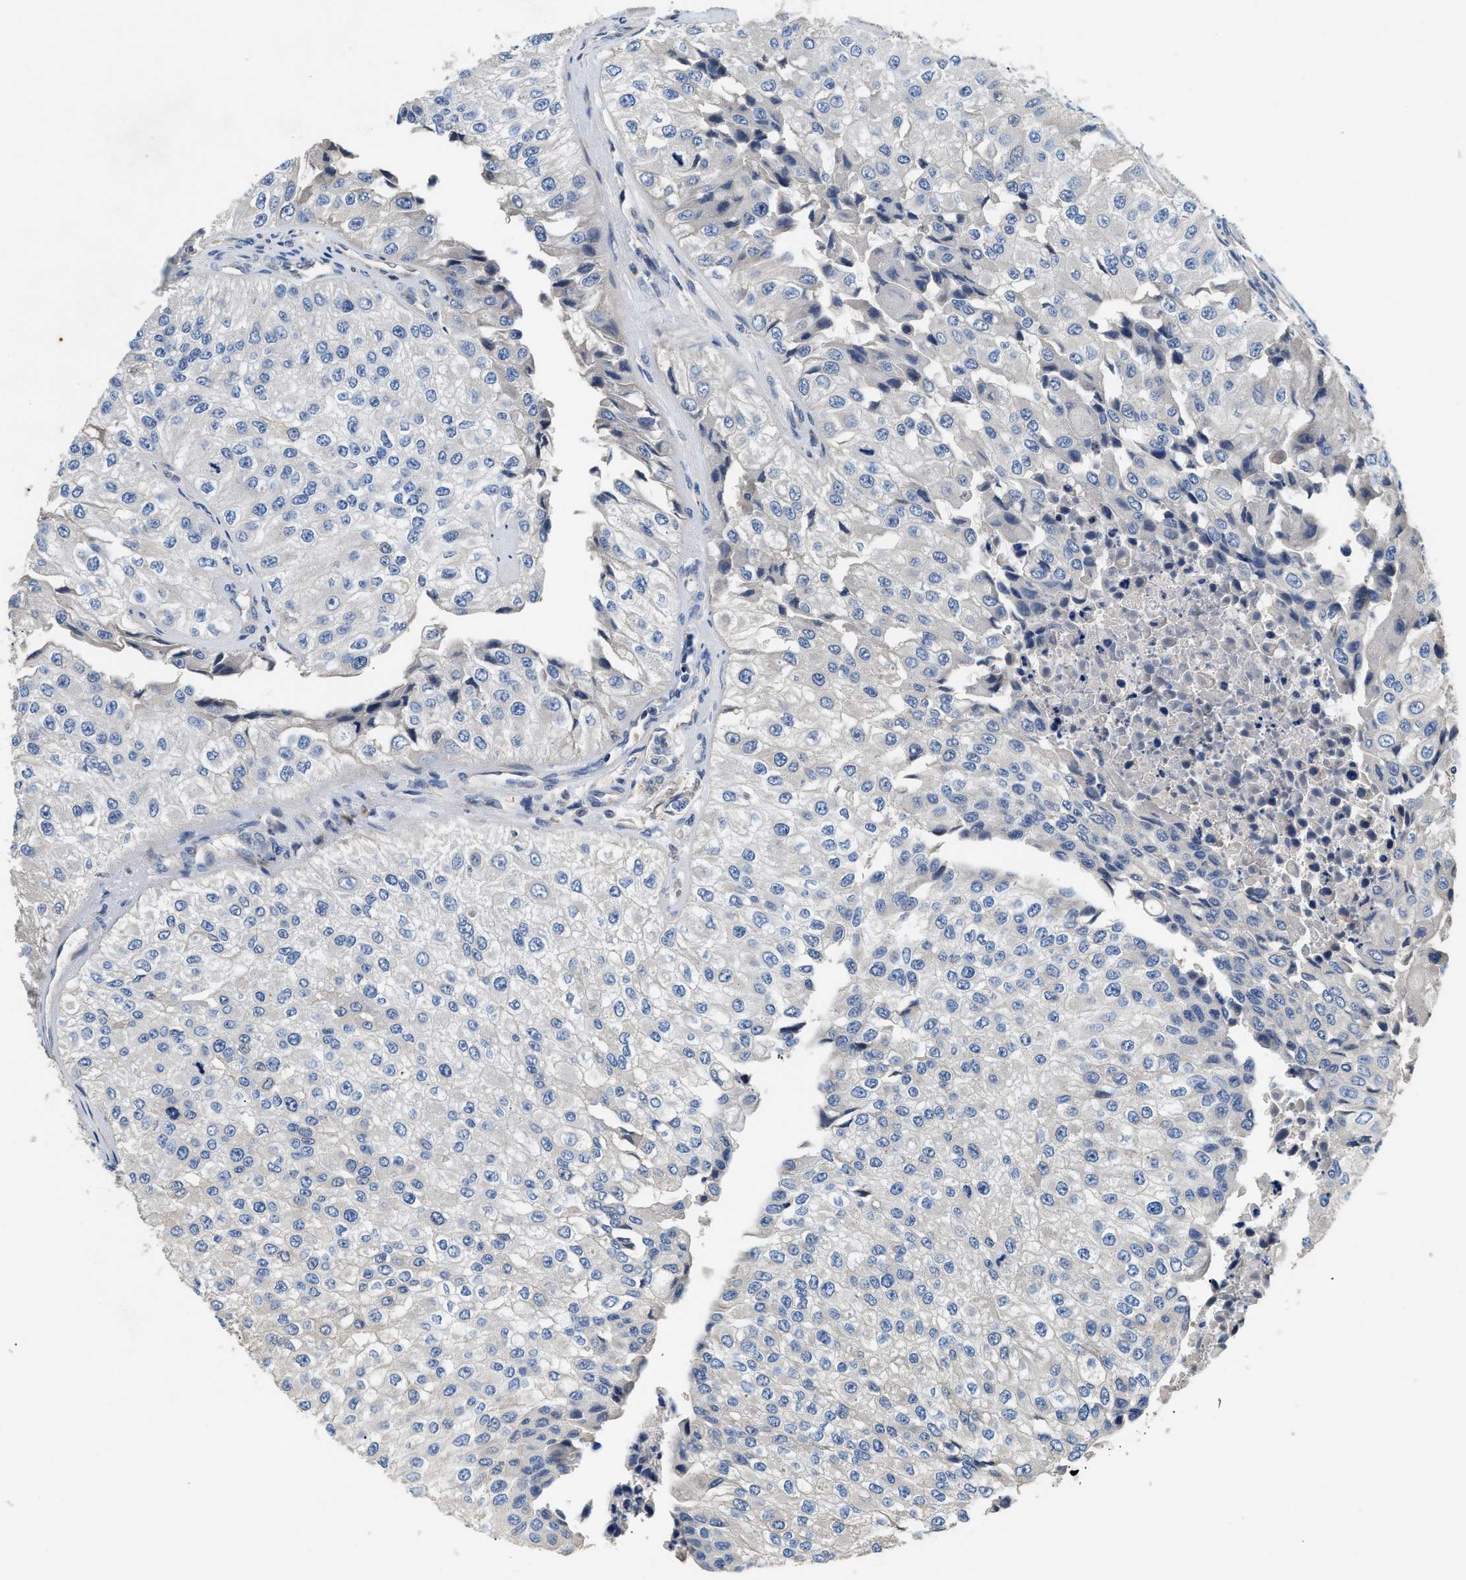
{"staining": {"intensity": "negative", "quantity": "none", "location": "none"}, "tissue": "urothelial cancer", "cell_type": "Tumor cells", "image_type": "cancer", "snomed": [{"axis": "morphology", "description": "Urothelial carcinoma, High grade"}, {"axis": "topography", "description": "Kidney"}, {"axis": "topography", "description": "Urinary bladder"}], "caption": "Immunohistochemistry of human high-grade urothelial carcinoma exhibits no staining in tumor cells.", "gene": "IL17RC", "patient": {"sex": "male", "age": 77}}